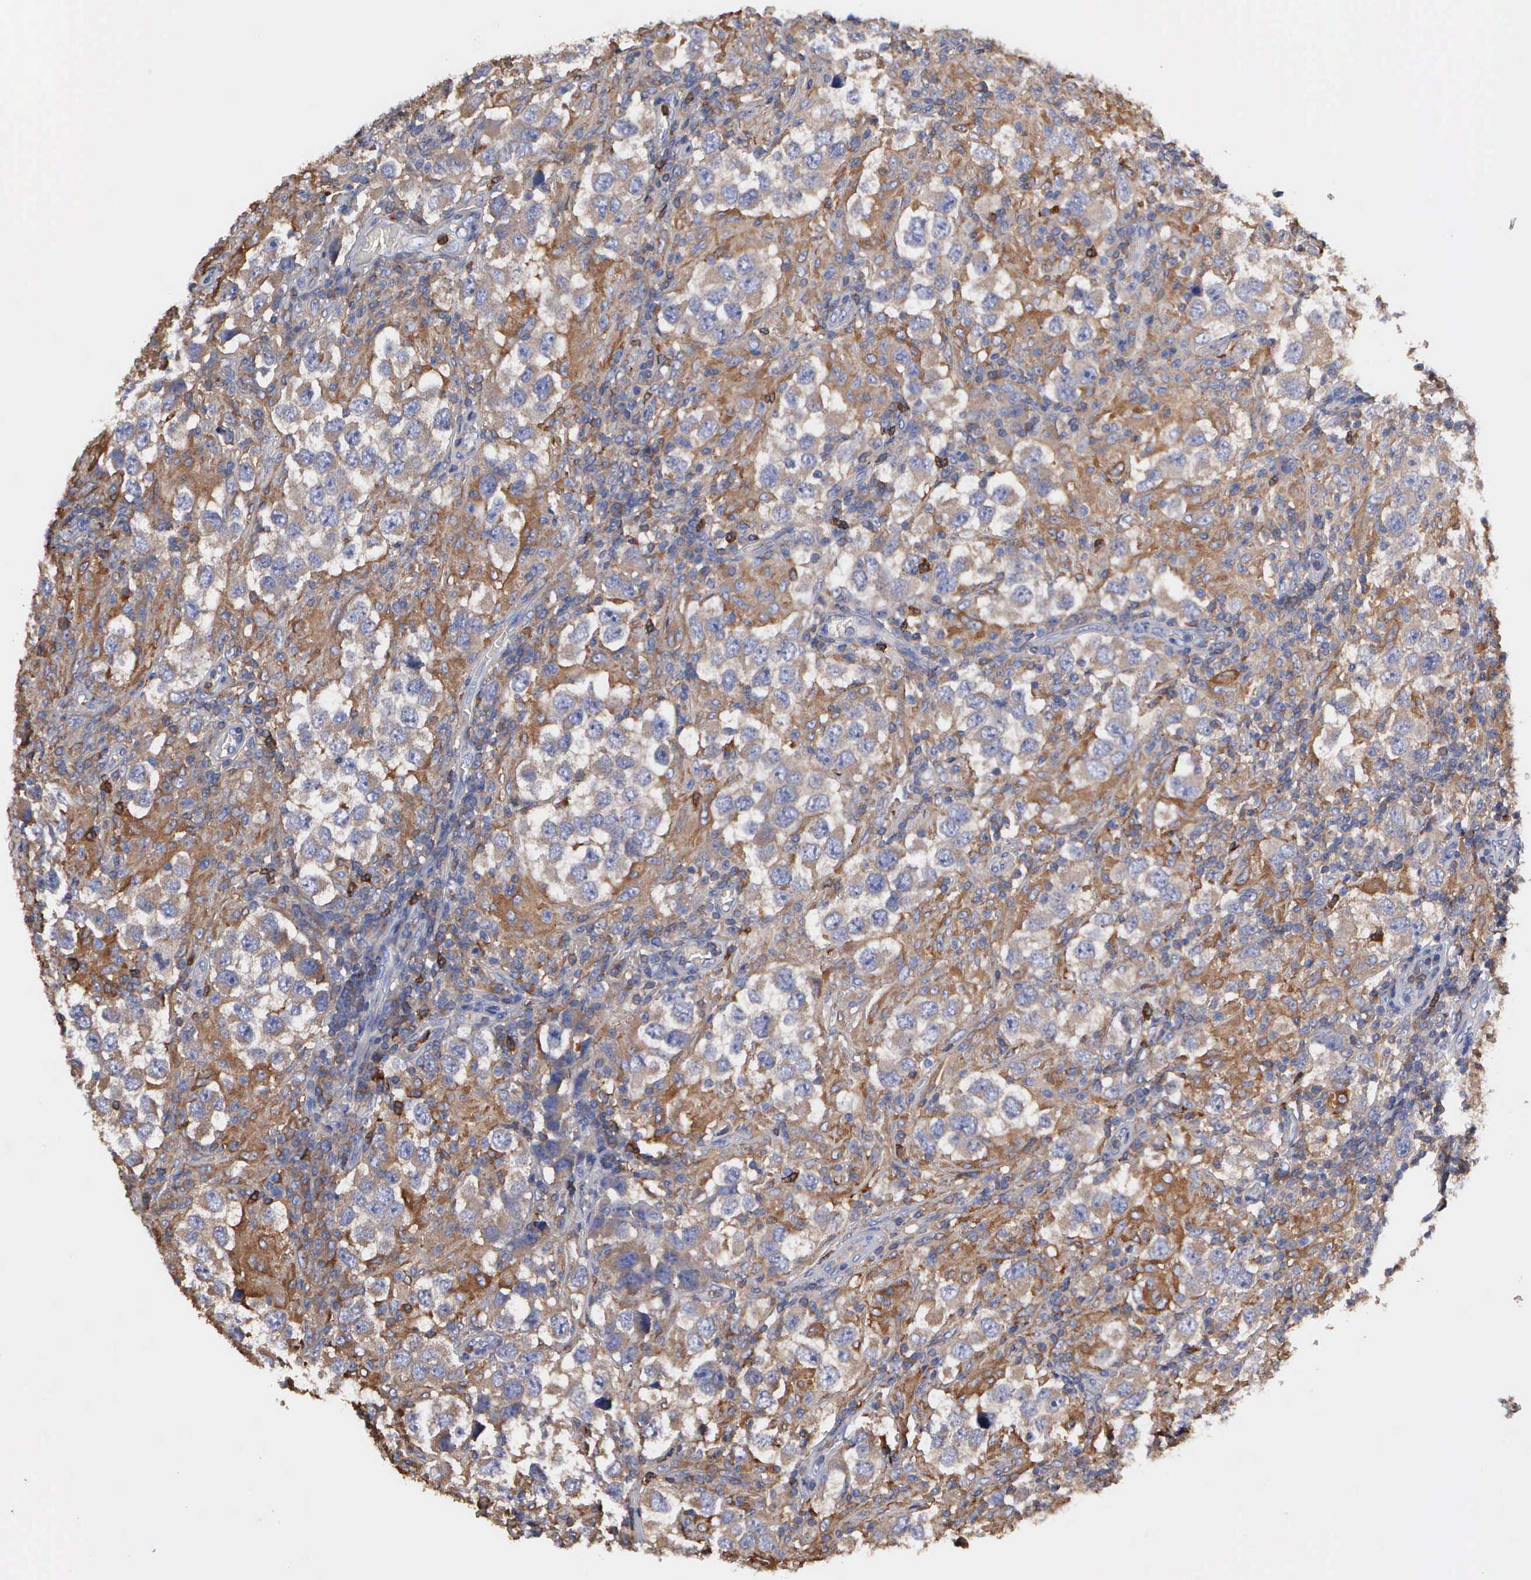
{"staining": {"intensity": "moderate", "quantity": "25%-75%", "location": "cytoplasmic/membranous"}, "tissue": "testis cancer", "cell_type": "Tumor cells", "image_type": "cancer", "snomed": [{"axis": "morphology", "description": "Carcinoma, Embryonal, NOS"}, {"axis": "topography", "description": "Testis"}], "caption": "The immunohistochemical stain highlights moderate cytoplasmic/membranous expression in tumor cells of testis cancer (embryonal carcinoma) tissue. Using DAB (3,3'-diaminobenzidine) (brown) and hematoxylin (blue) stains, captured at high magnification using brightfield microscopy.", "gene": "G6PD", "patient": {"sex": "male", "age": 21}}